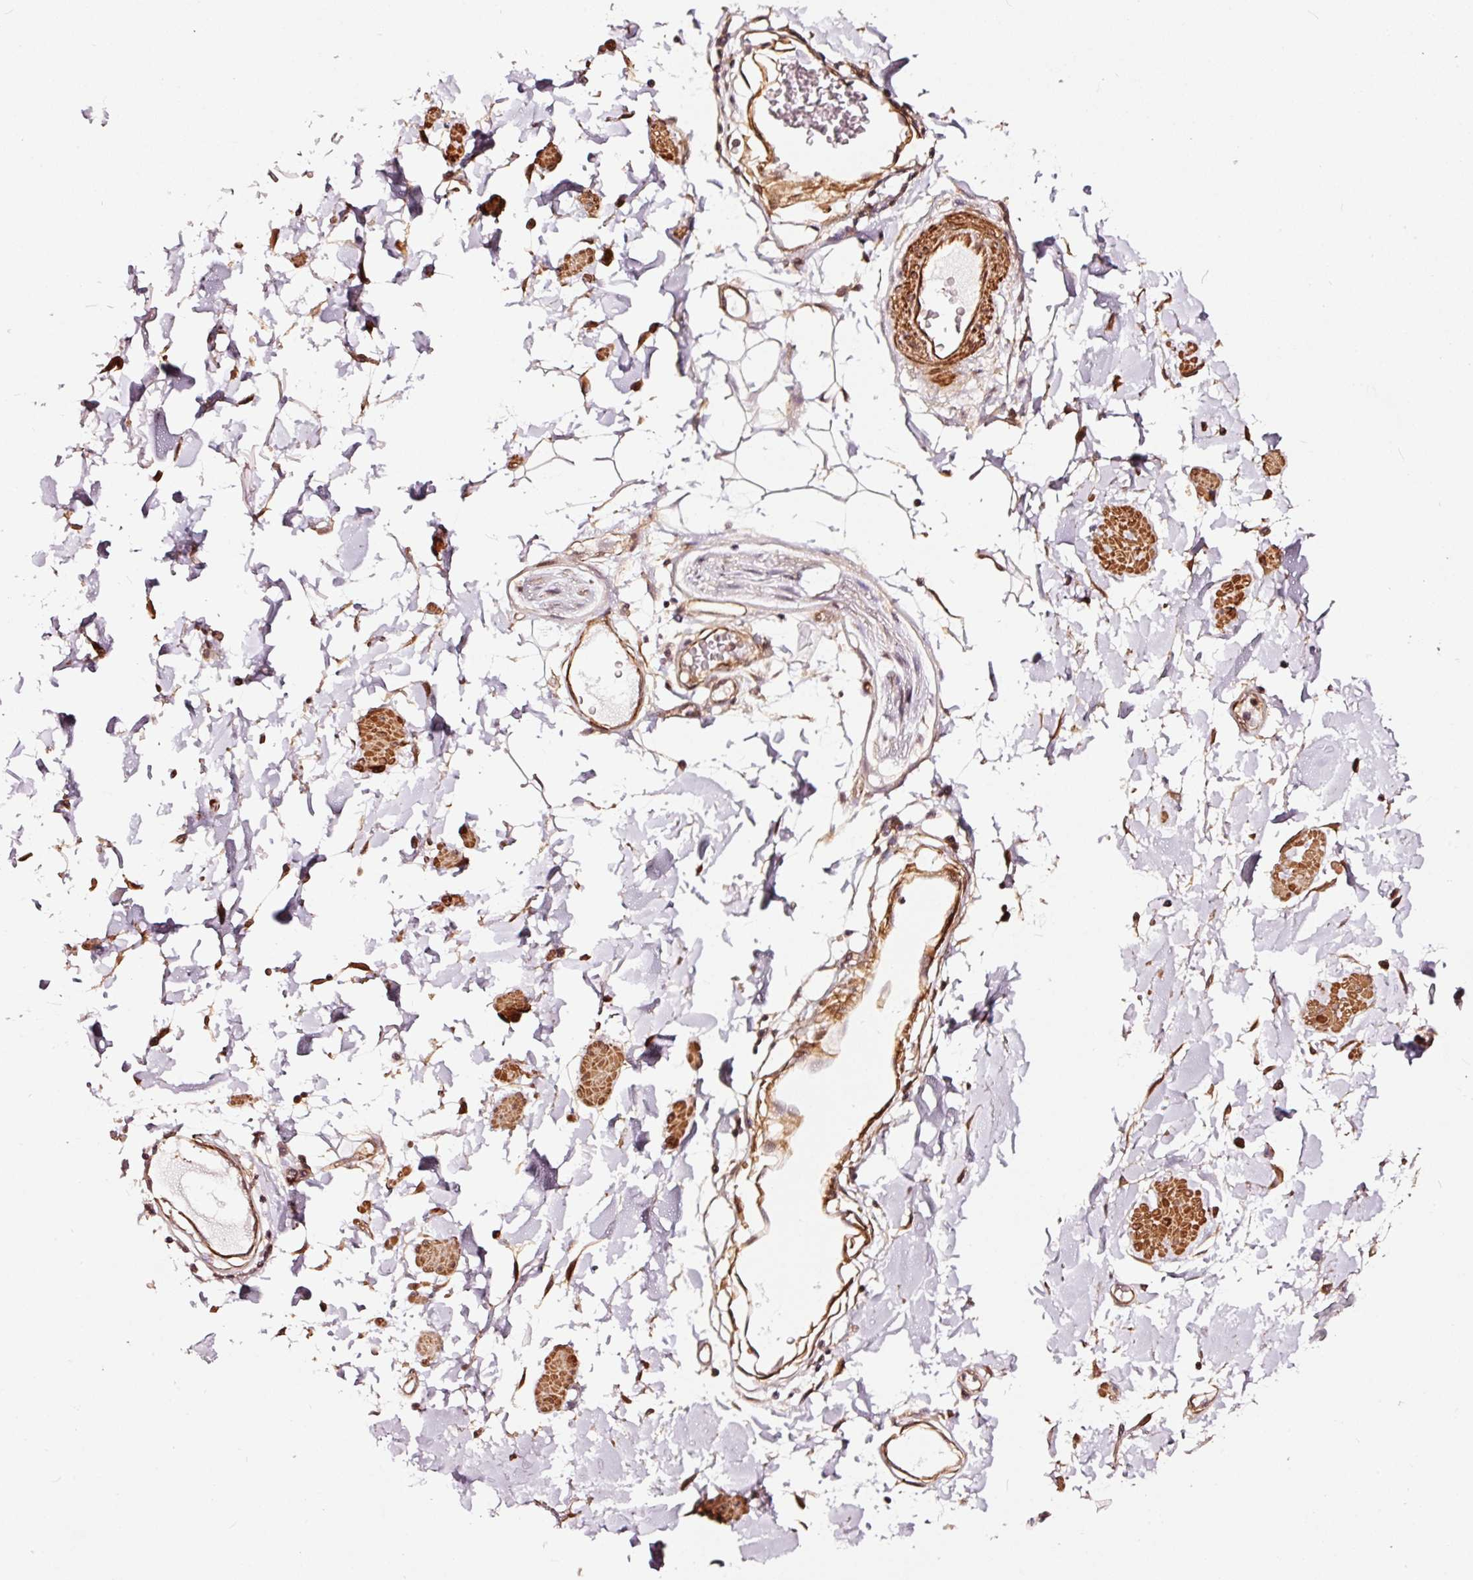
{"staining": {"intensity": "weak", "quantity": "<25%", "location": "cytoplasmic/membranous"}, "tissue": "adipose tissue", "cell_type": "Adipocytes", "image_type": "normal", "snomed": [{"axis": "morphology", "description": "Normal tissue, NOS"}, {"axis": "topography", "description": "Vulva"}, {"axis": "topography", "description": "Peripheral nerve tissue"}], "caption": "IHC photomicrograph of unremarkable human adipose tissue stained for a protein (brown), which demonstrates no positivity in adipocytes. (DAB (3,3'-diaminobenzidine) IHC, high magnification).", "gene": "TPM1", "patient": {"sex": "female", "age": 68}}